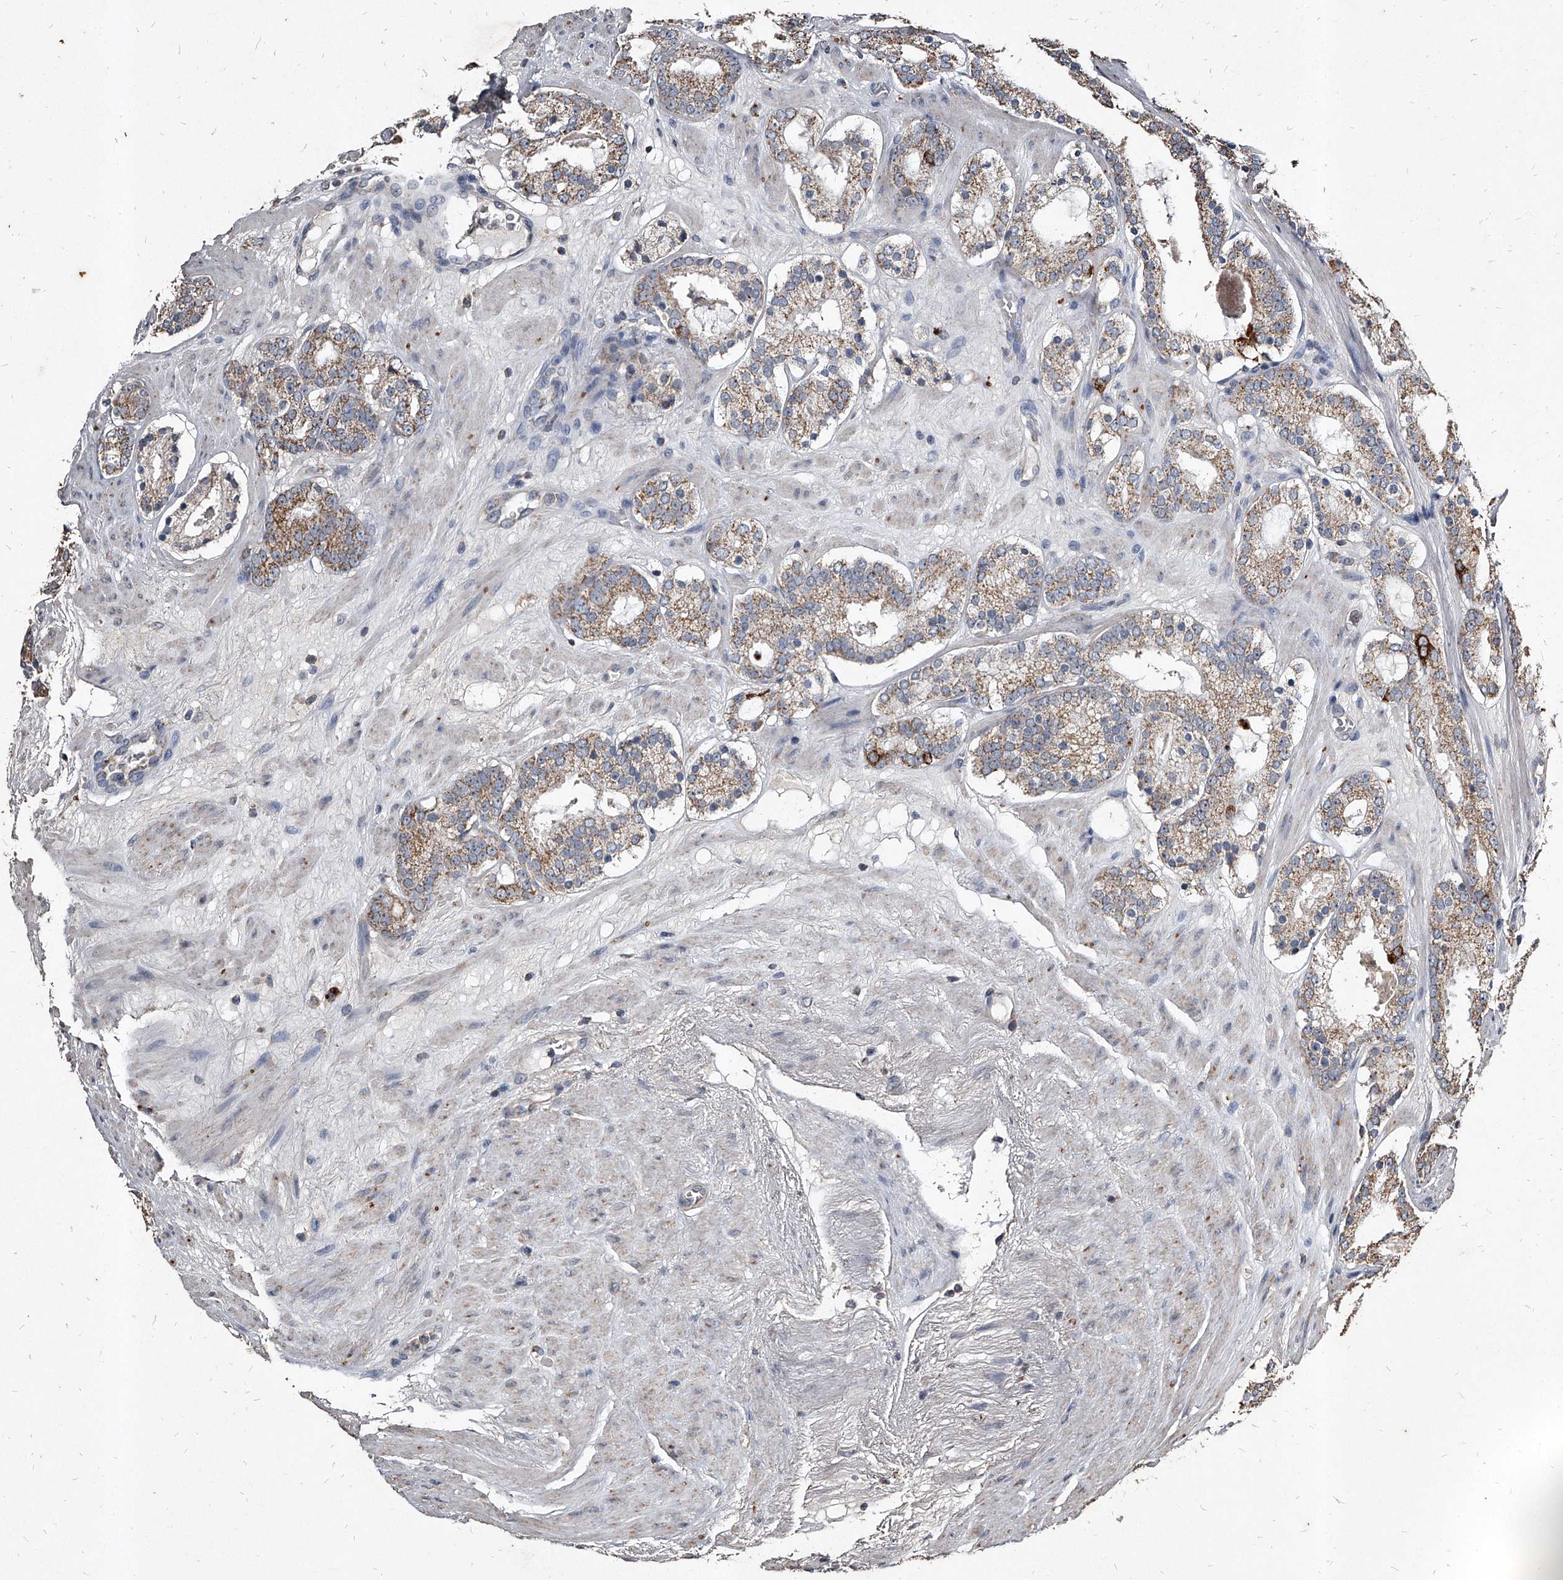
{"staining": {"intensity": "weak", "quantity": ">75%", "location": "cytoplasmic/membranous"}, "tissue": "prostate cancer", "cell_type": "Tumor cells", "image_type": "cancer", "snomed": [{"axis": "morphology", "description": "Adenocarcinoma, Low grade"}, {"axis": "topography", "description": "Prostate"}], "caption": "About >75% of tumor cells in prostate cancer (low-grade adenocarcinoma) reveal weak cytoplasmic/membranous protein expression as visualized by brown immunohistochemical staining.", "gene": "GPR183", "patient": {"sex": "male", "age": 69}}